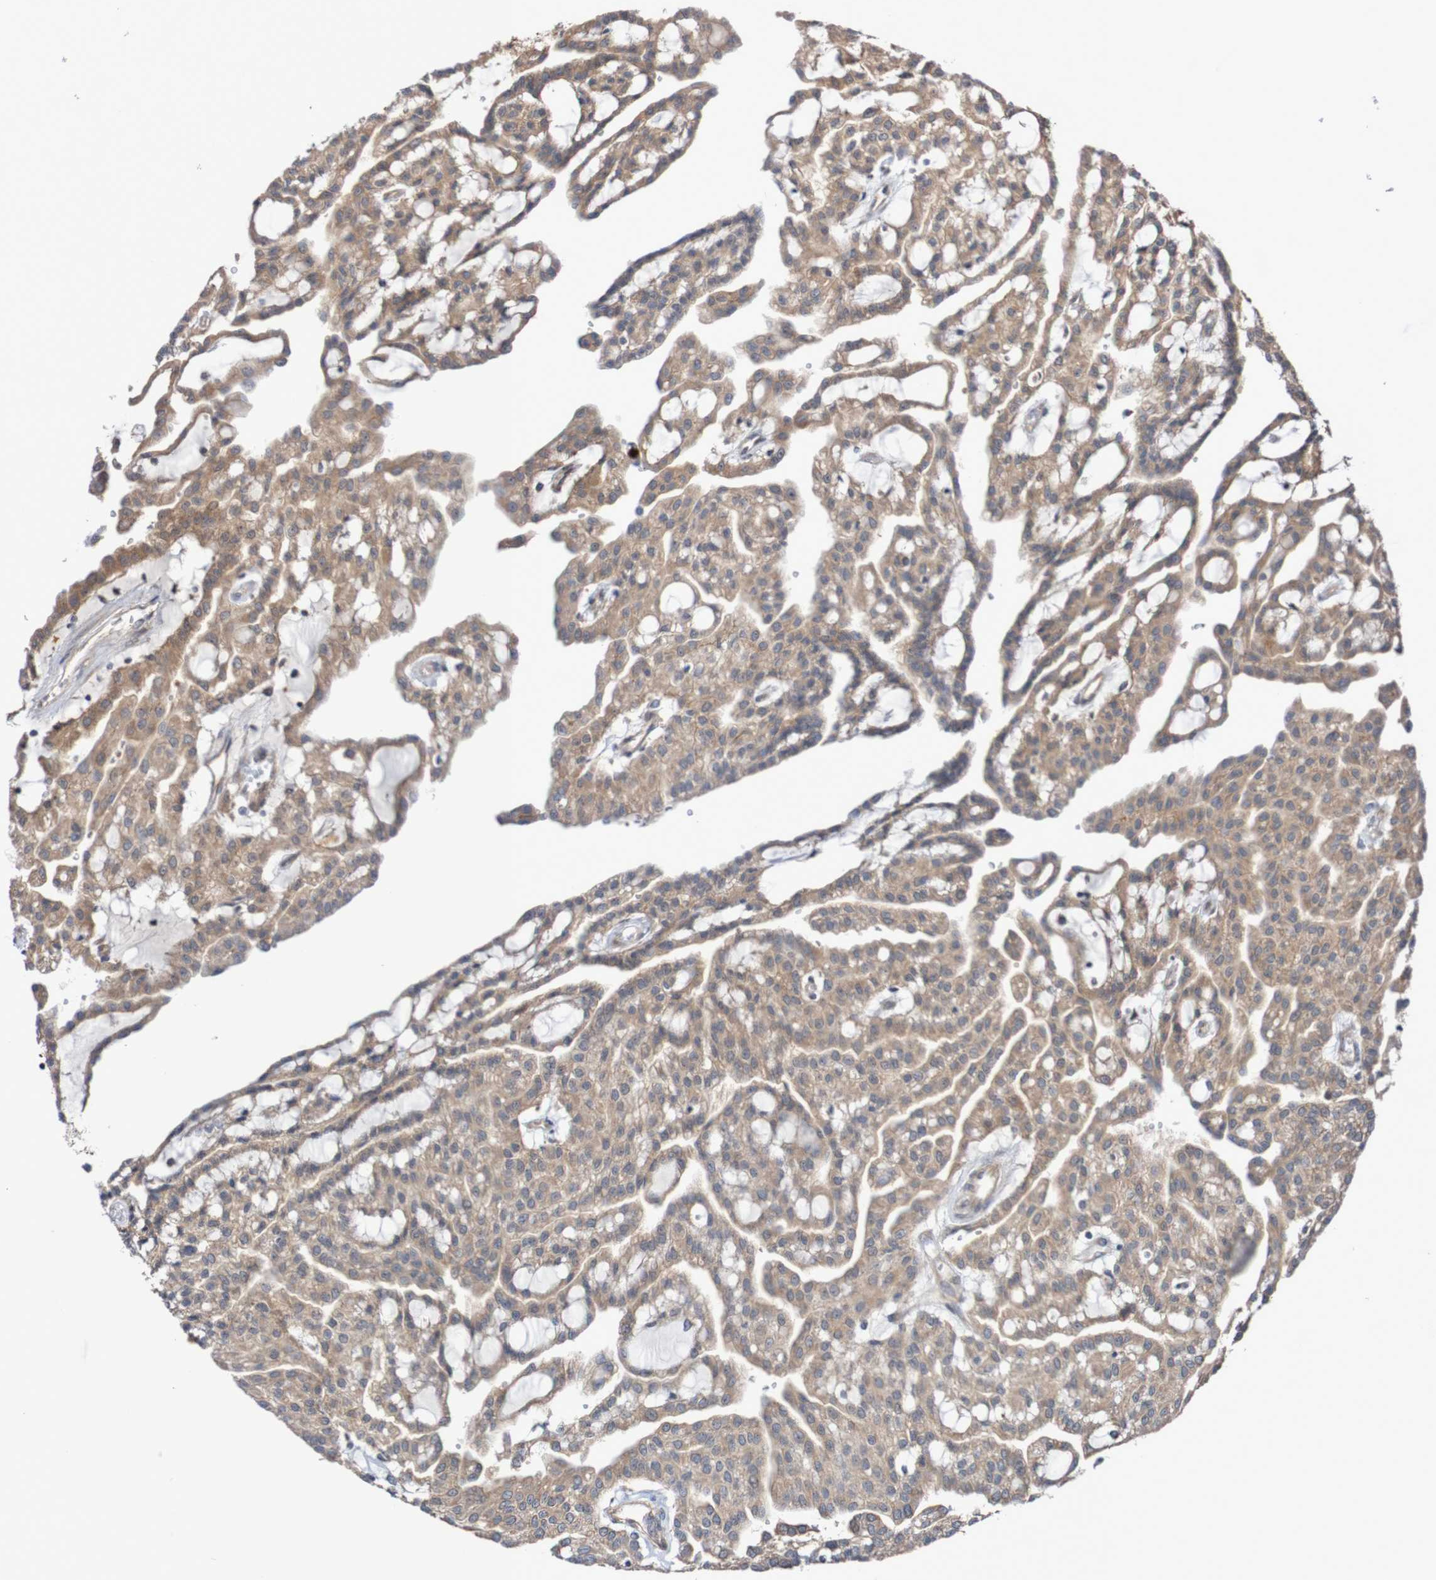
{"staining": {"intensity": "moderate", "quantity": ">75%", "location": "cytoplasmic/membranous"}, "tissue": "renal cancer", "cell_type": "Tumor cells", "image_type": "cancer", "snomed": [{"axis": "morphology", "description": "Adenocarcinoma, NOS"}, {"axis": "topography", "description": "Kidney"}], "caption": "DAB immunohistochemical staining of human adenocarcinoma (renal) shows moderate cytoplasmic/membranous protein positivity in about >75% of tumor cells. (brown staining indicates protein expression, while blue staining denotes nuclei).", "gene": "PHPT1", "patient": {"sex": "male", "age": 63}}